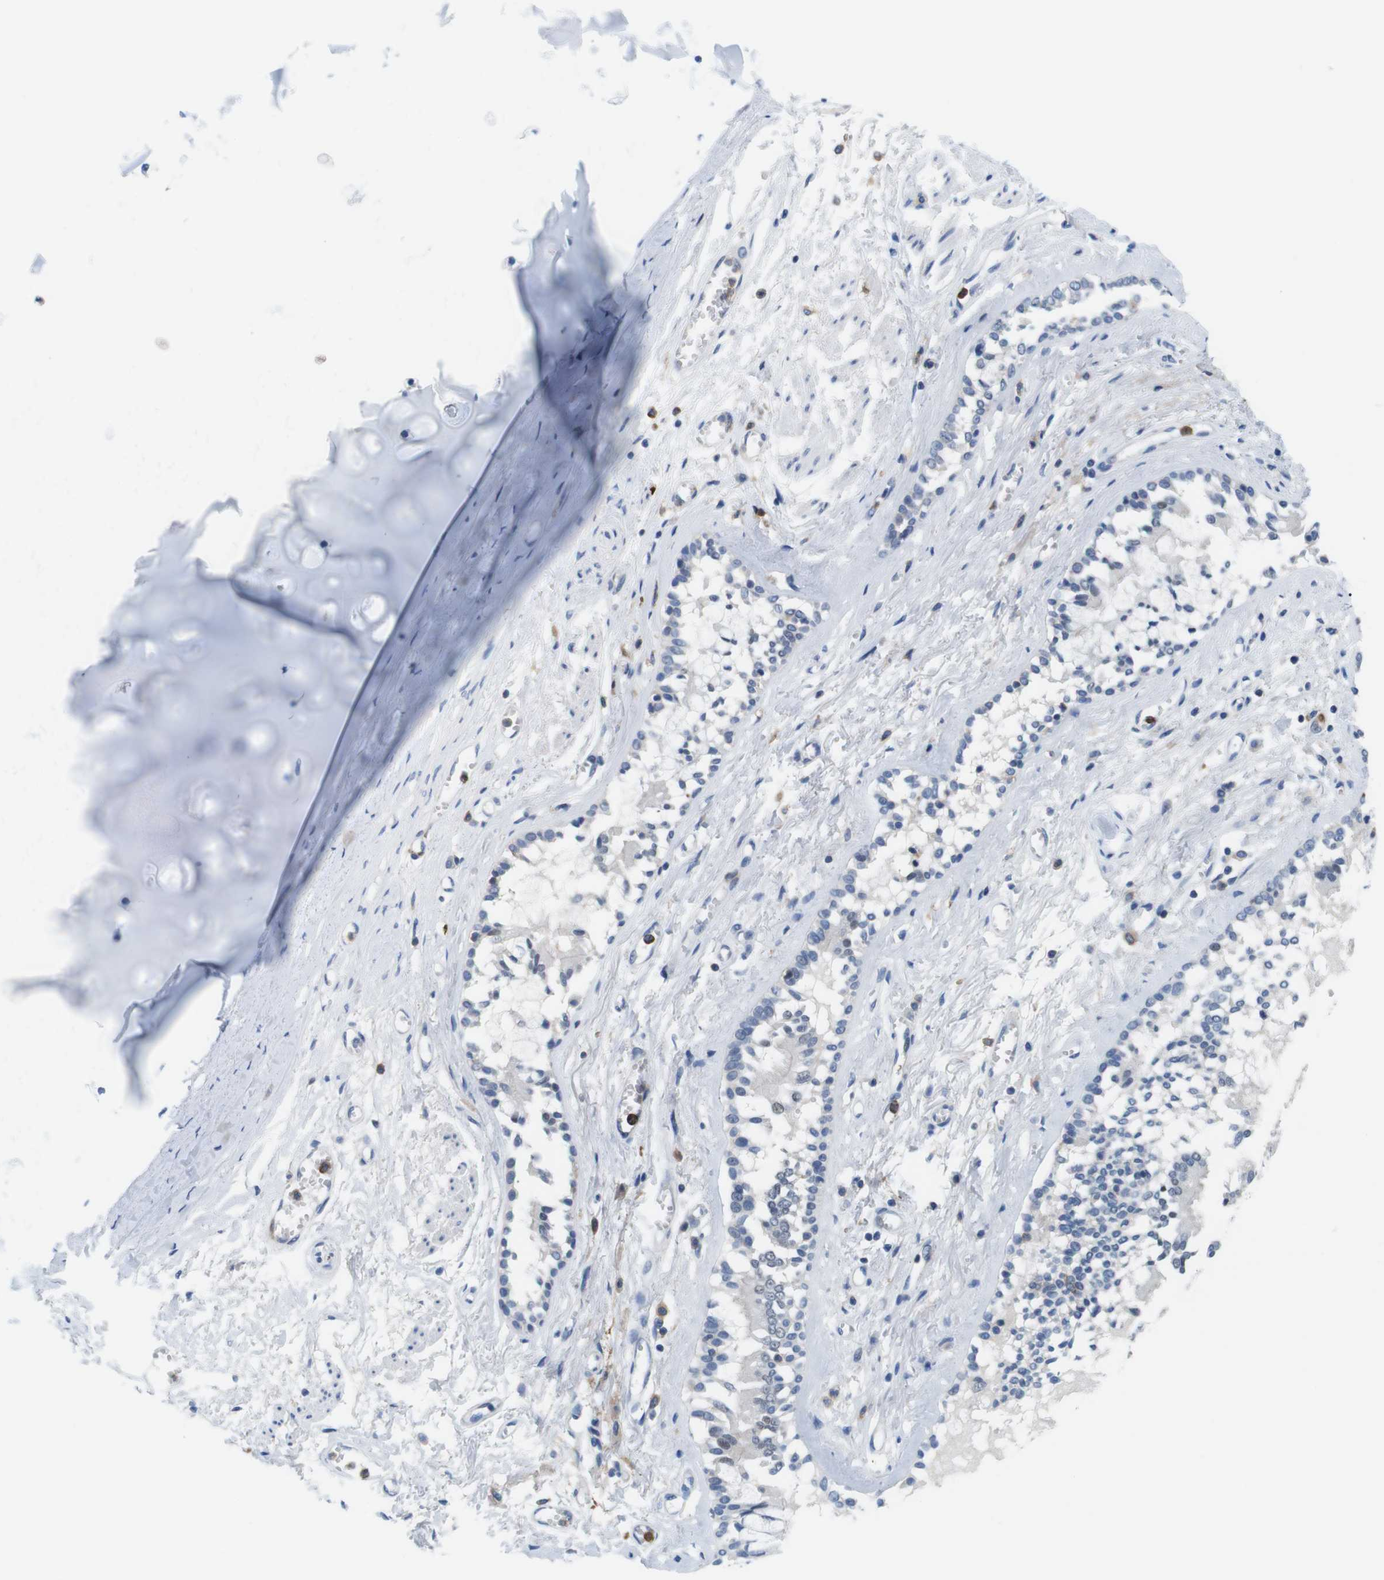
{"staining": {"intensity": "negative", "quantity": "none", "location": "none"}, "tissue": "bronchus", "cell_type": "Respiratory epithelial cells", "image_type": "normal", "snomed": [{"axis": "morphology", "description": "Normal tissue, NOS"}, {"axis": "morphology", "description": "Inflammation, NOS"}, {"axis": "topography", "description": "Cartilage tissue"}, {"axis": "topography", "description": "Lung"}], "caption": "Bronchus was stained to show a protein in brown. There is no significant positivity in respiratory epithelial cells. (DAB (3,3'-diaminobenzidine) immunohistochemistry (IHC), high magnification).", "gene": "CD300C", "patient": {"sex": "male", "age": 71}}